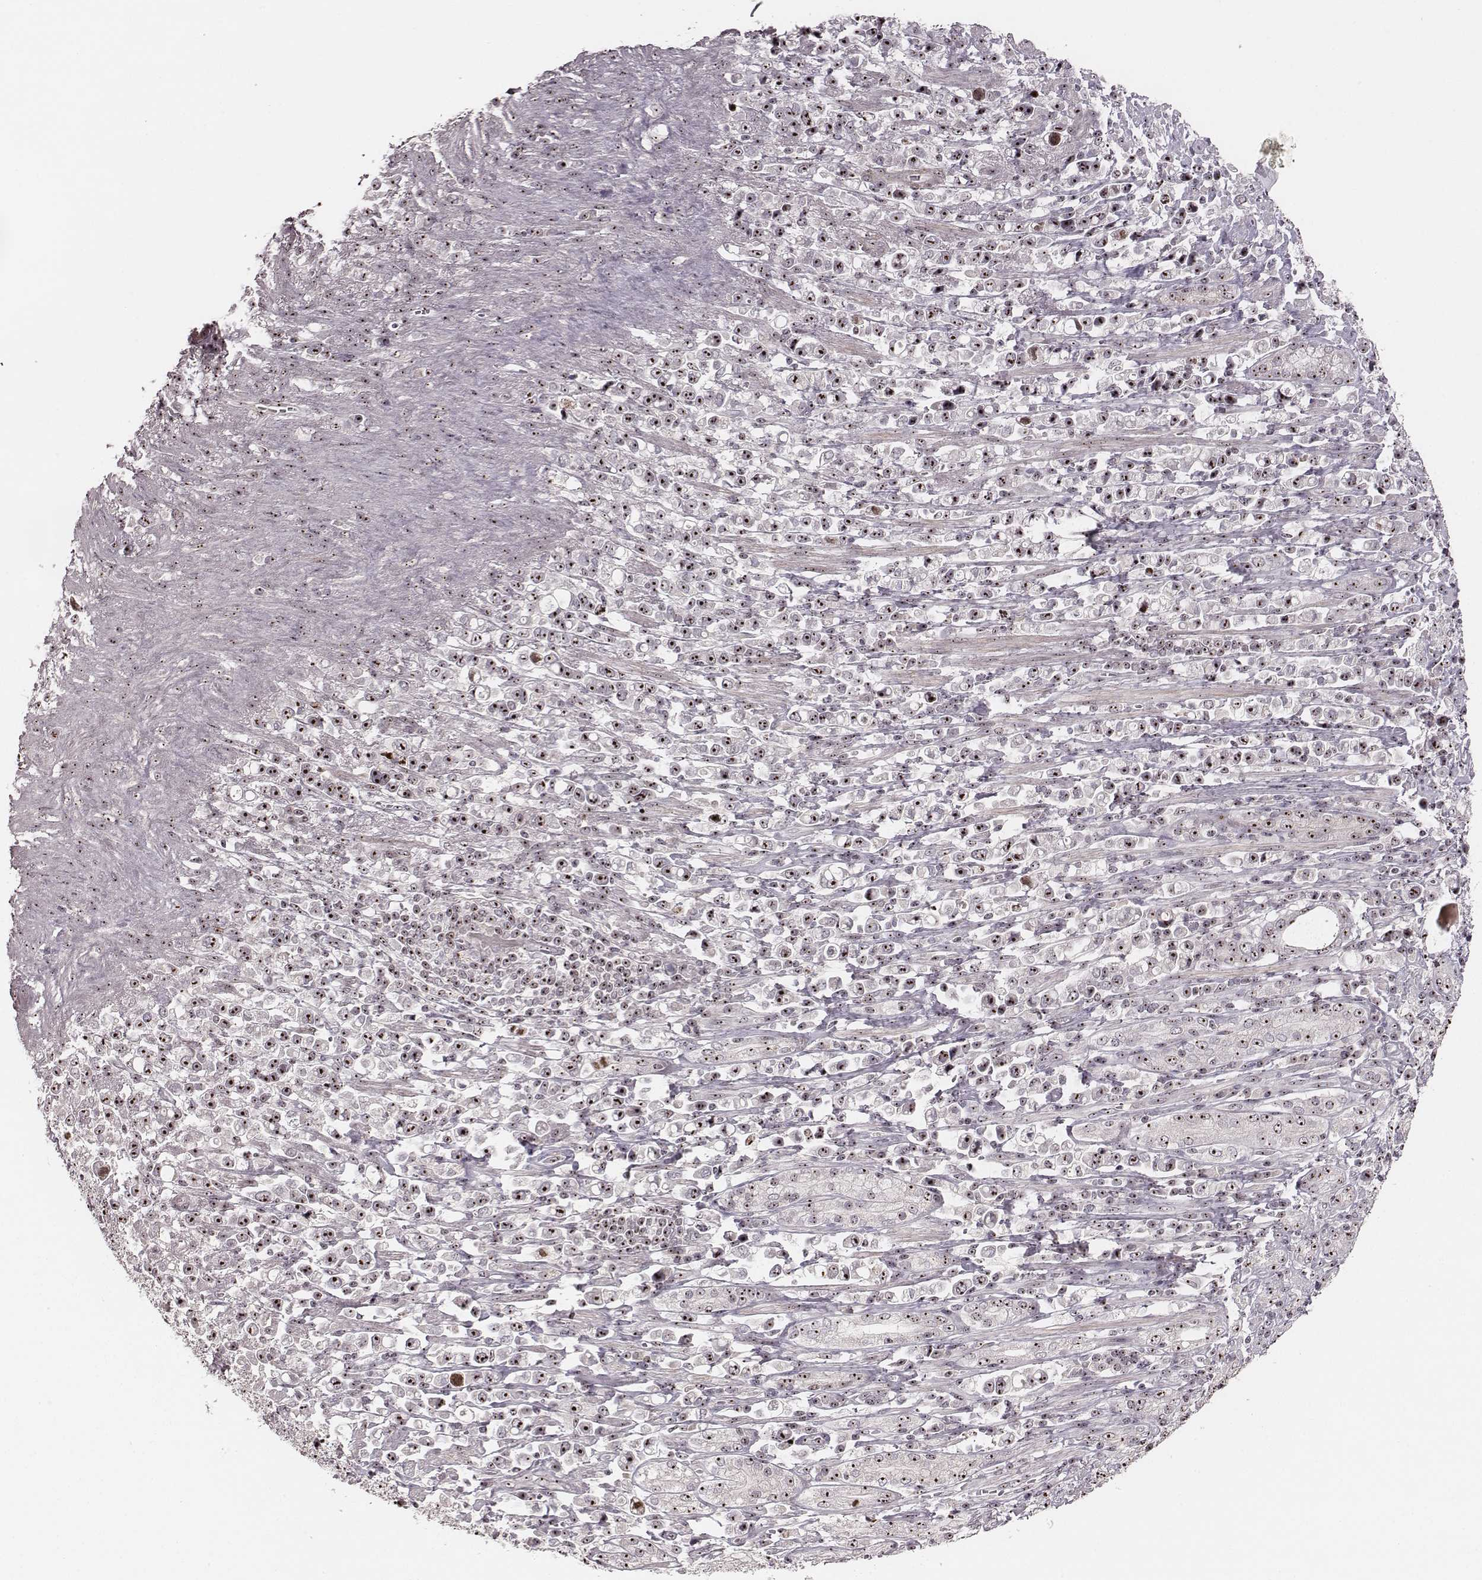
{"staining": {"intensity": "moderate", "quantity": ">75%", "location": "nuclear"}, "tissue": "stomach cancer", "cell_type": "Tumor cells", "image_type": "cancer", "snomed": [{"axis": "morphology", "description": "Adenocarcinoma, NOS"}, {"axis": "topography", "description": "Stomach"}], "caption": "Immunohistochemistry of stomach cancer shows medium levels of moderate nuclear expression in approximately >75% of tumor cells.", "gene": "NOP56", "patient": {"sex": "male", "age": 63}}